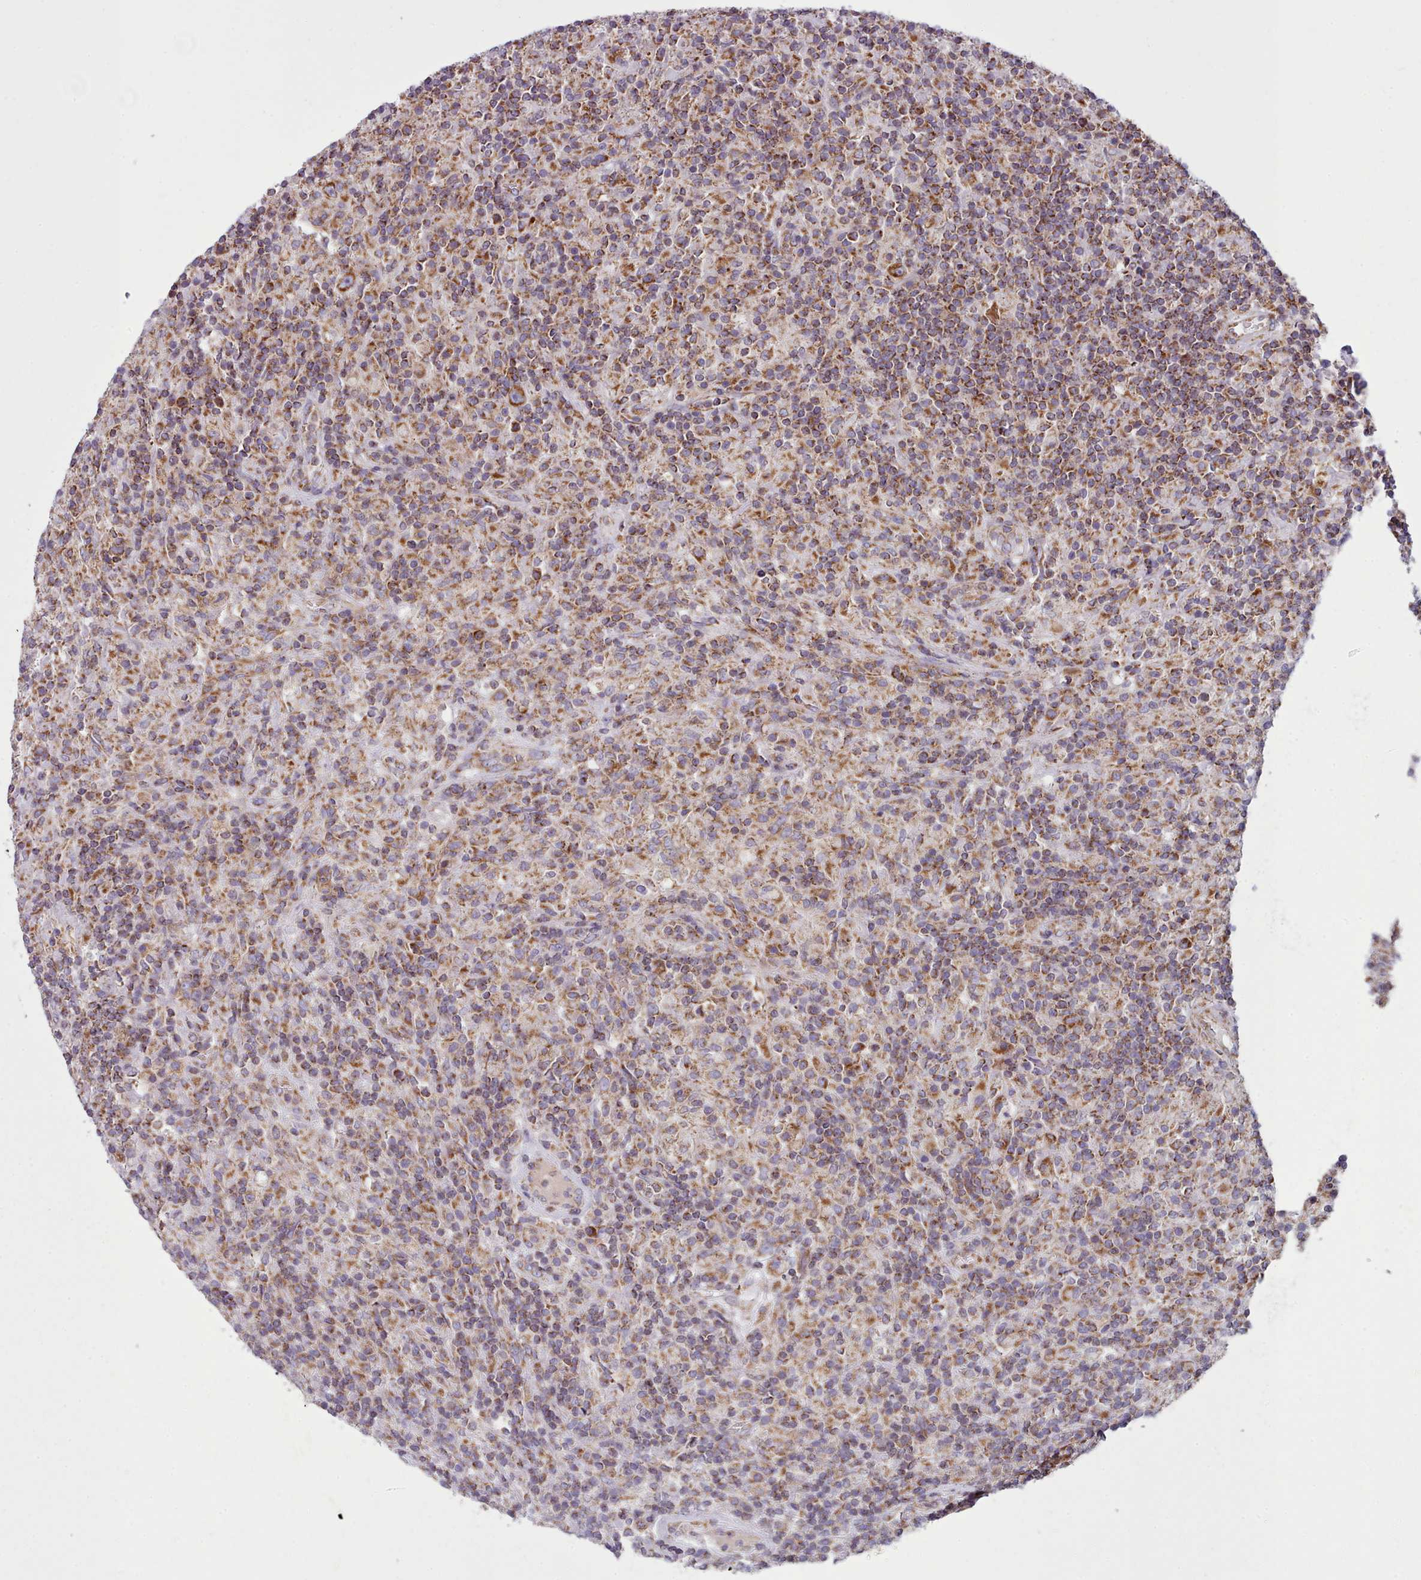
{"staining": {"intensity": "strong", "quantity": ">75%", "location": "cytoplasmic/membranous"}, "tissue": "lymphoma", "cell_type": "Tumor cells", "image_type": "cancer", "snomed": [{"axis": "morphology", "description": "Hodgkin's disease, NOS"}, {"axis": "topography", "description": "Lymph node"}], "caption": "DAB (3,3'-diaminobenzidine) immunohistochemical staining of human lymphoma displays strong cytoplasmic/membranous protein expression in approximately >75% of tumor cells.", "gene": "SRP54", "patient": {"sex": "male", "age": 70}}